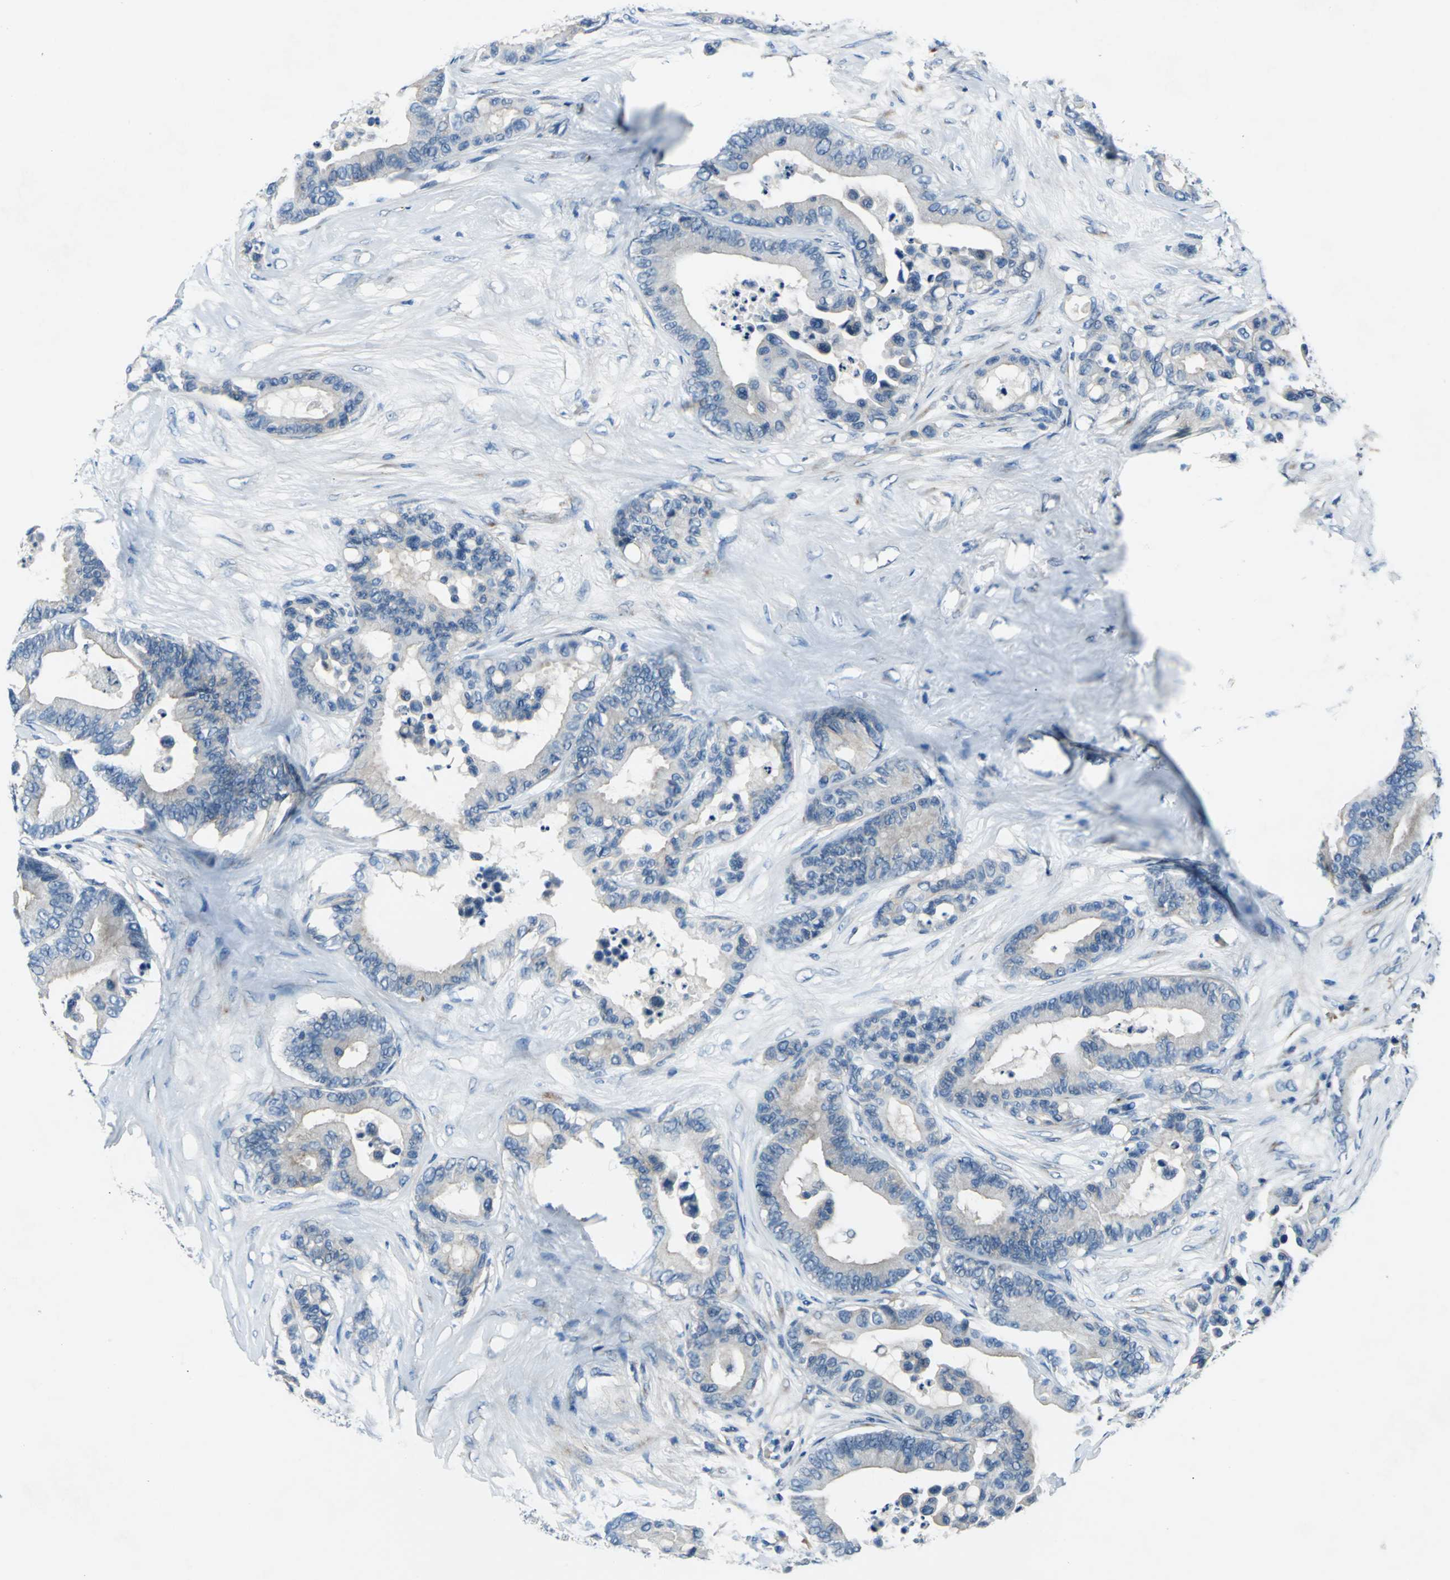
{"staining": {"intensity": "weak", "quantity": "25%-75%", "location": "cytoplasmic/membranous"}, "tissue": "colorectal cancer", "cell_type": "Tumor cells", "image_type": "cancer", "snomed": [{"axis": "morphology", "description": "Adenocarcinoma, NOS"}, {"axis": "topography", "description": "Colon"}], "caption": "Colorectal adenocarcinoma was stained to show a protein in brown. There is low levels of weak cytoplasmic/membranous staining in approximately 25%-75% of tumor cells.", "gene": "SELP", "patient": {"sex": "male", "age": 82}}